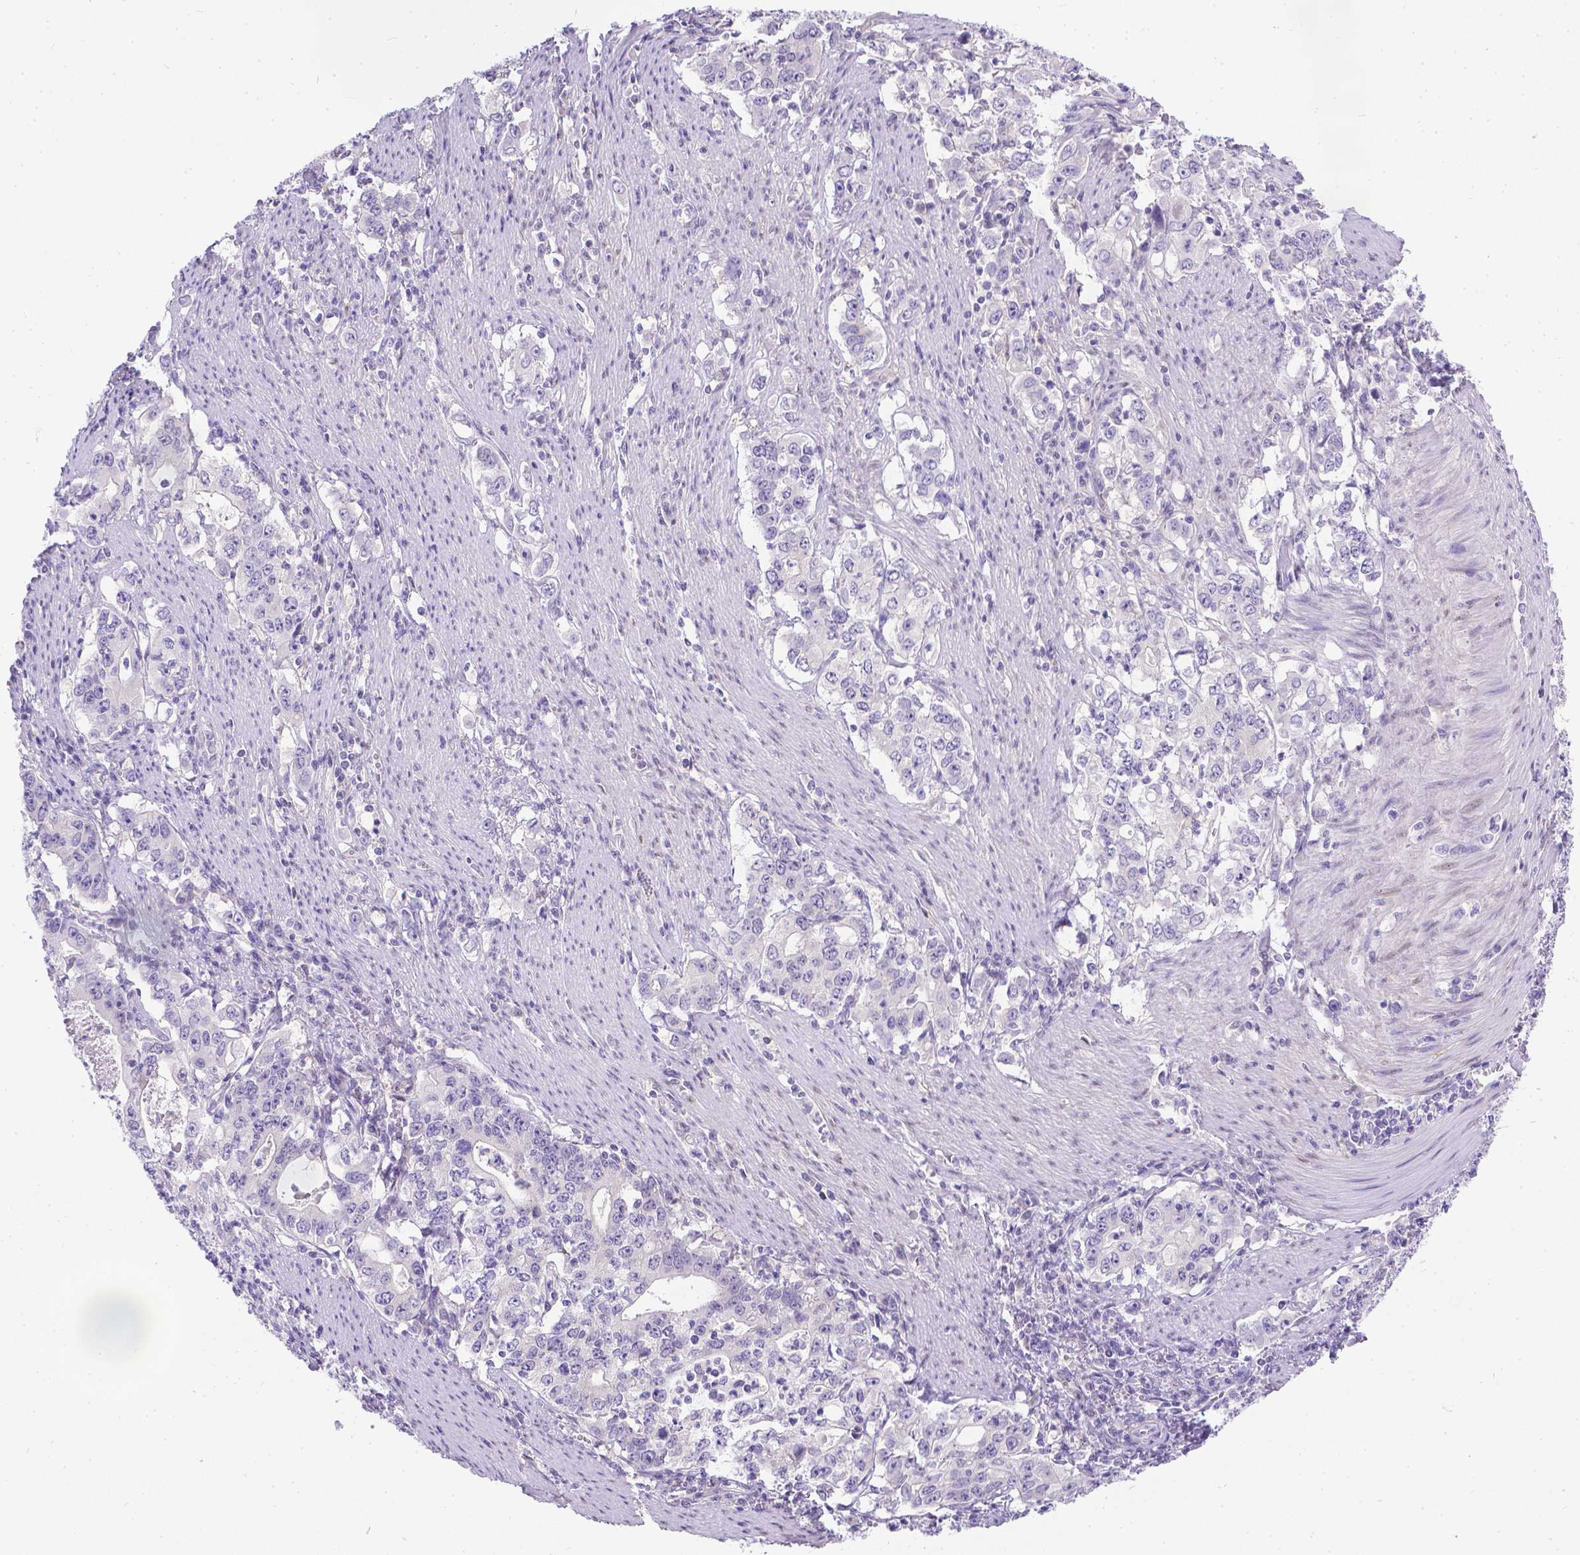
{"staining": {"intensity": "negative", "quantity": "none", "location": "none"}, "tissue": "stomach cancer", "cell_type": "Tumor cells", "image_type": "cancer", "snomed": [{"axis": "morphology", "description": "Adenocarcinoma, NOS"}, {"axis": "topography", "description": "Stomach, lower"}], "caption": "The photomicrograph demonstrates no staining of tumor cells in adenocarcinoma (stomach).", "gene": "TTLL6", "patient": {"sex": "female", "age": 72}}